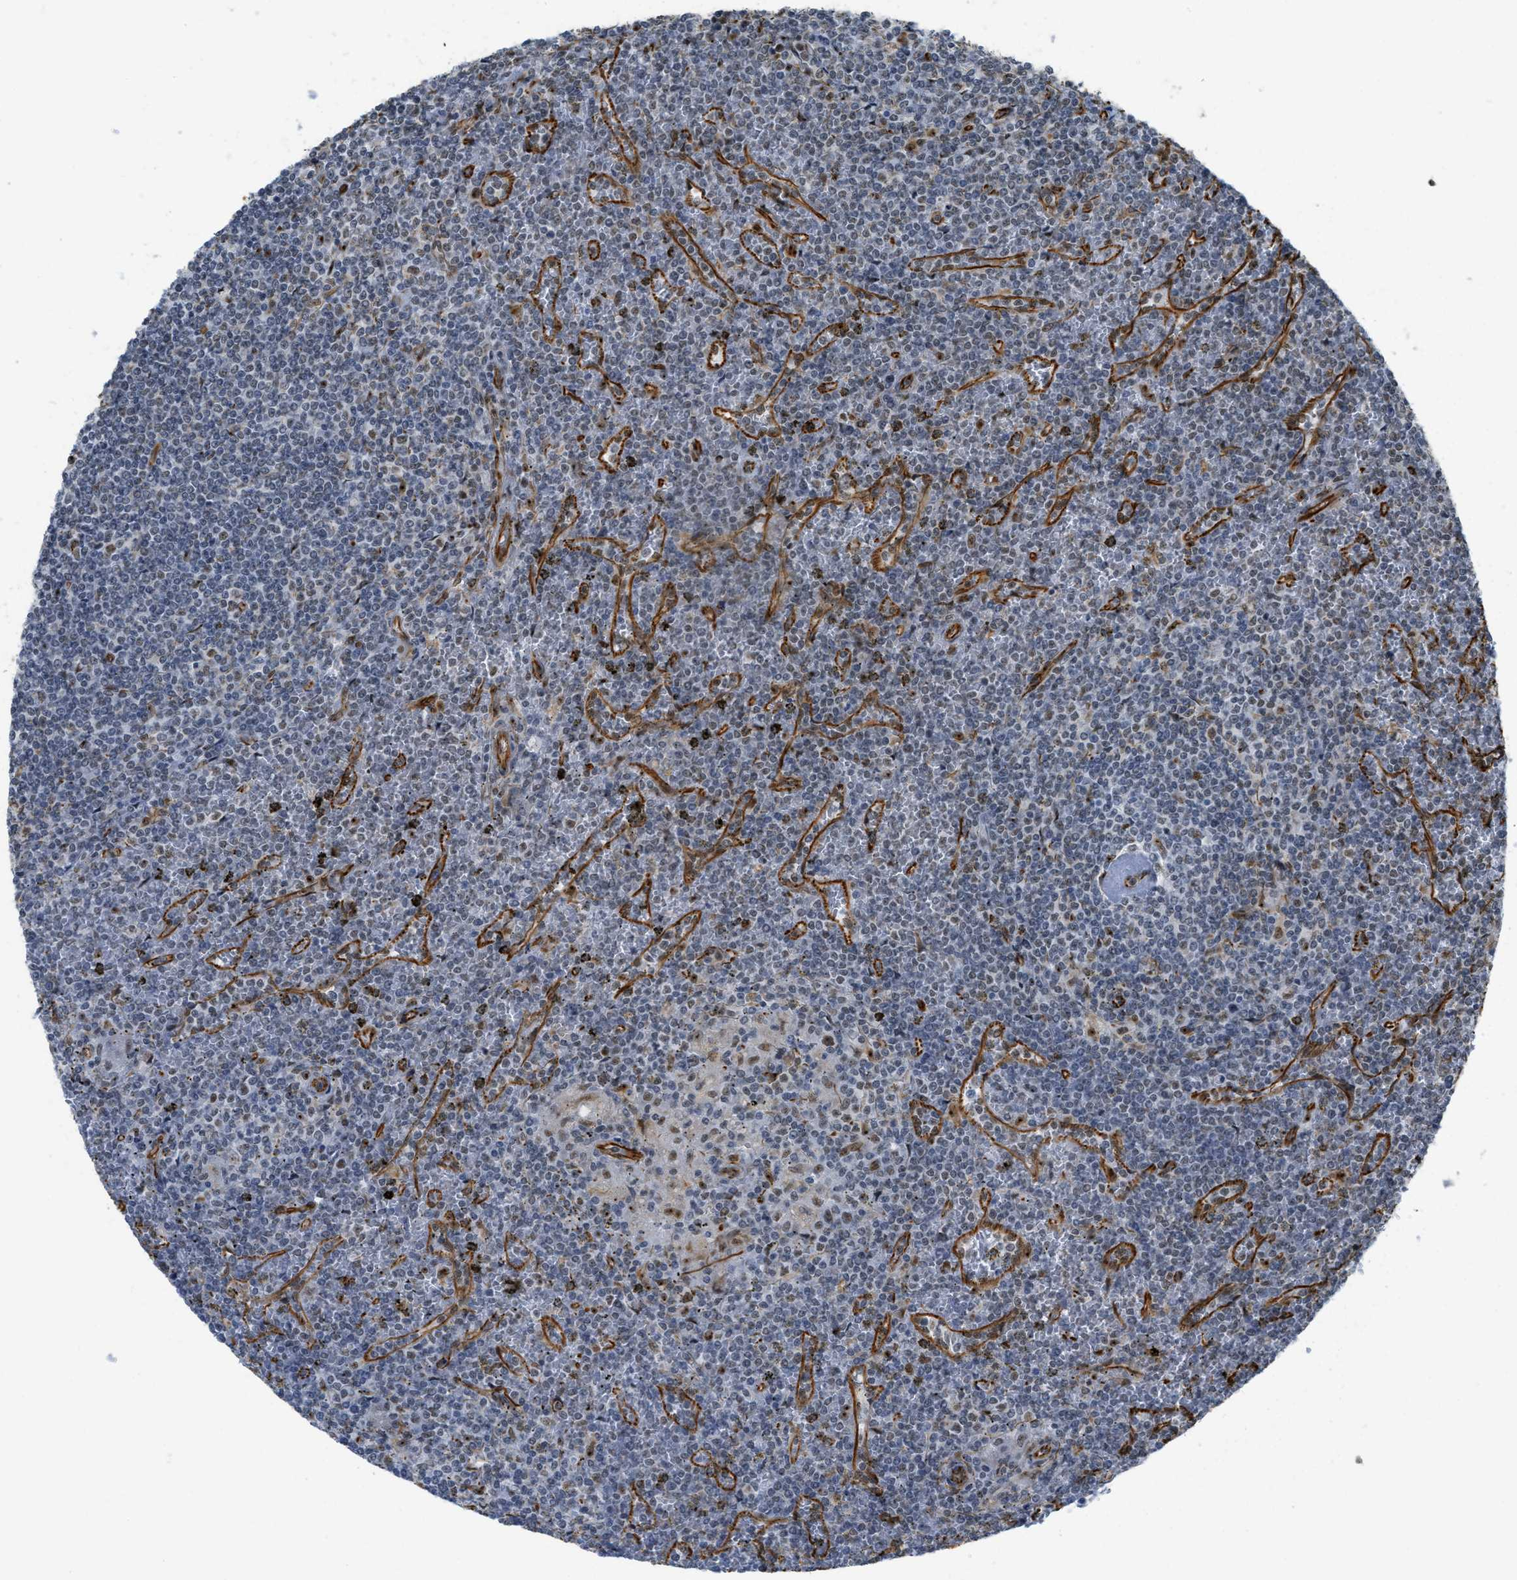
{"staining": {"intensity": "weak", "quantity": "<25%", "location": "nuclear"}, "tissue": "lymphoma", "cell_type": "Tumor cells", "image_type": "cancer", "snomed": [{"axis": "morphology", "description": "Malignant lymphoma, non-Hodgkin's type, Low grade"}, {"axis": "topography", "description": "Spleen"}], "caption": "Tumor cells are negative for protein expression in human lymphoma.", "gene": "LRRC8B", "patient": {"sex": "female", "age": 19}}